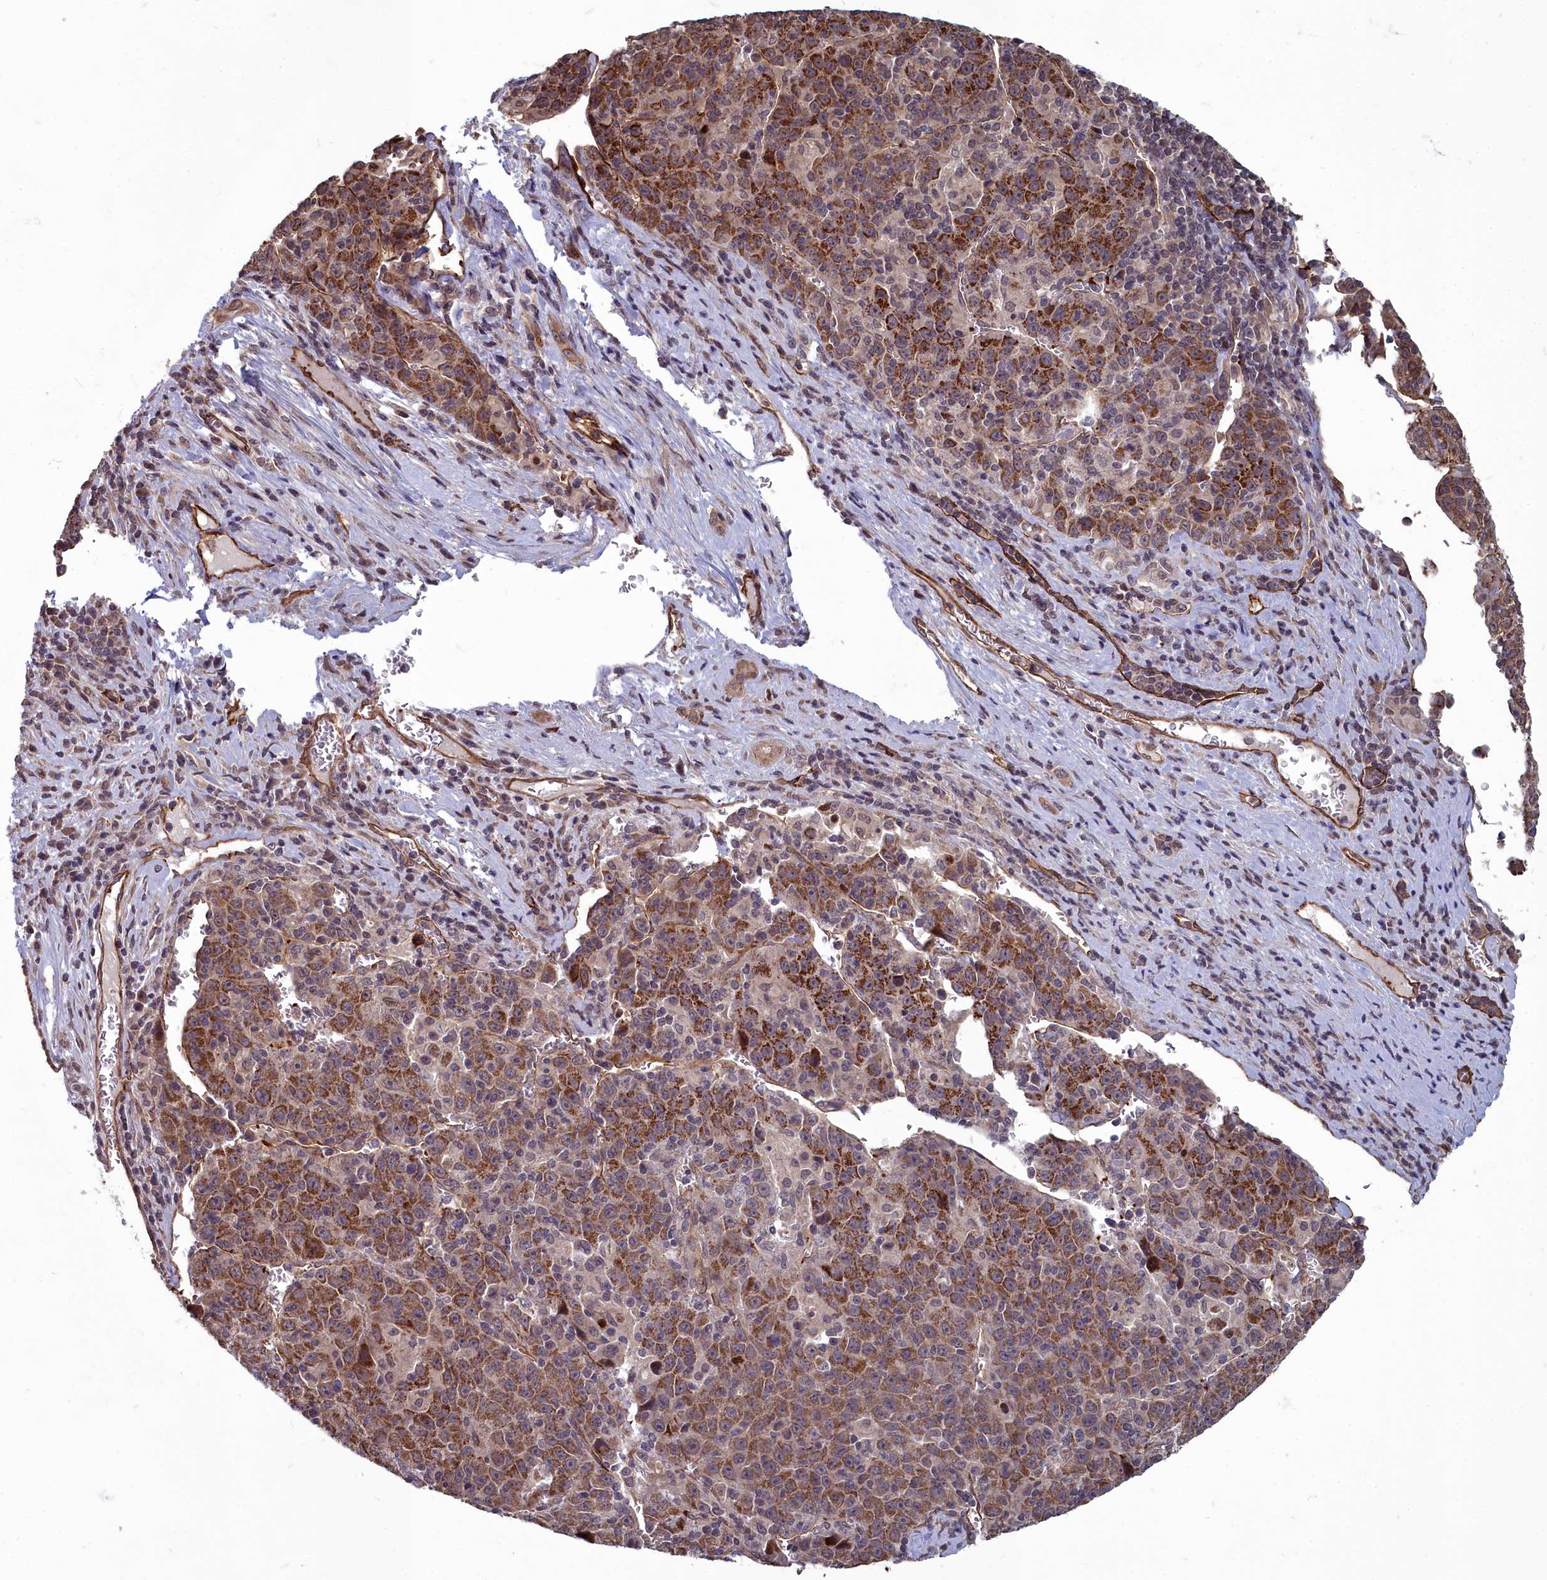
{"staining": {"intensity": "moderate", "quantity": ">75%", "location": "cytoplasmic/membranous"}, "tissue": "liver cancer", "cell_type": "Tumor cells", "image_type": "cancer", "snomed": [{"axis": "morphology", "description": "Carcinoma, Hepatocellular, NOS"}, {"axis": "topography", "description": "Liver"}], "caption": "IHC staining of liver cancer (hepatocellular carcinoma), which displays medium levels of moderate cytoplasmic/membranous staining in about >75% of tumor cells indicating moderate cytoplasmic/membranous protein staining. The staining was performed using DAB (3,3'-diaminobenzidine) (brown) for protein detection and nuclei were counterstained in hematoxylin (blue).", "gene": "TSPYL4", "patient": {"sex": "female", "age": 53}}